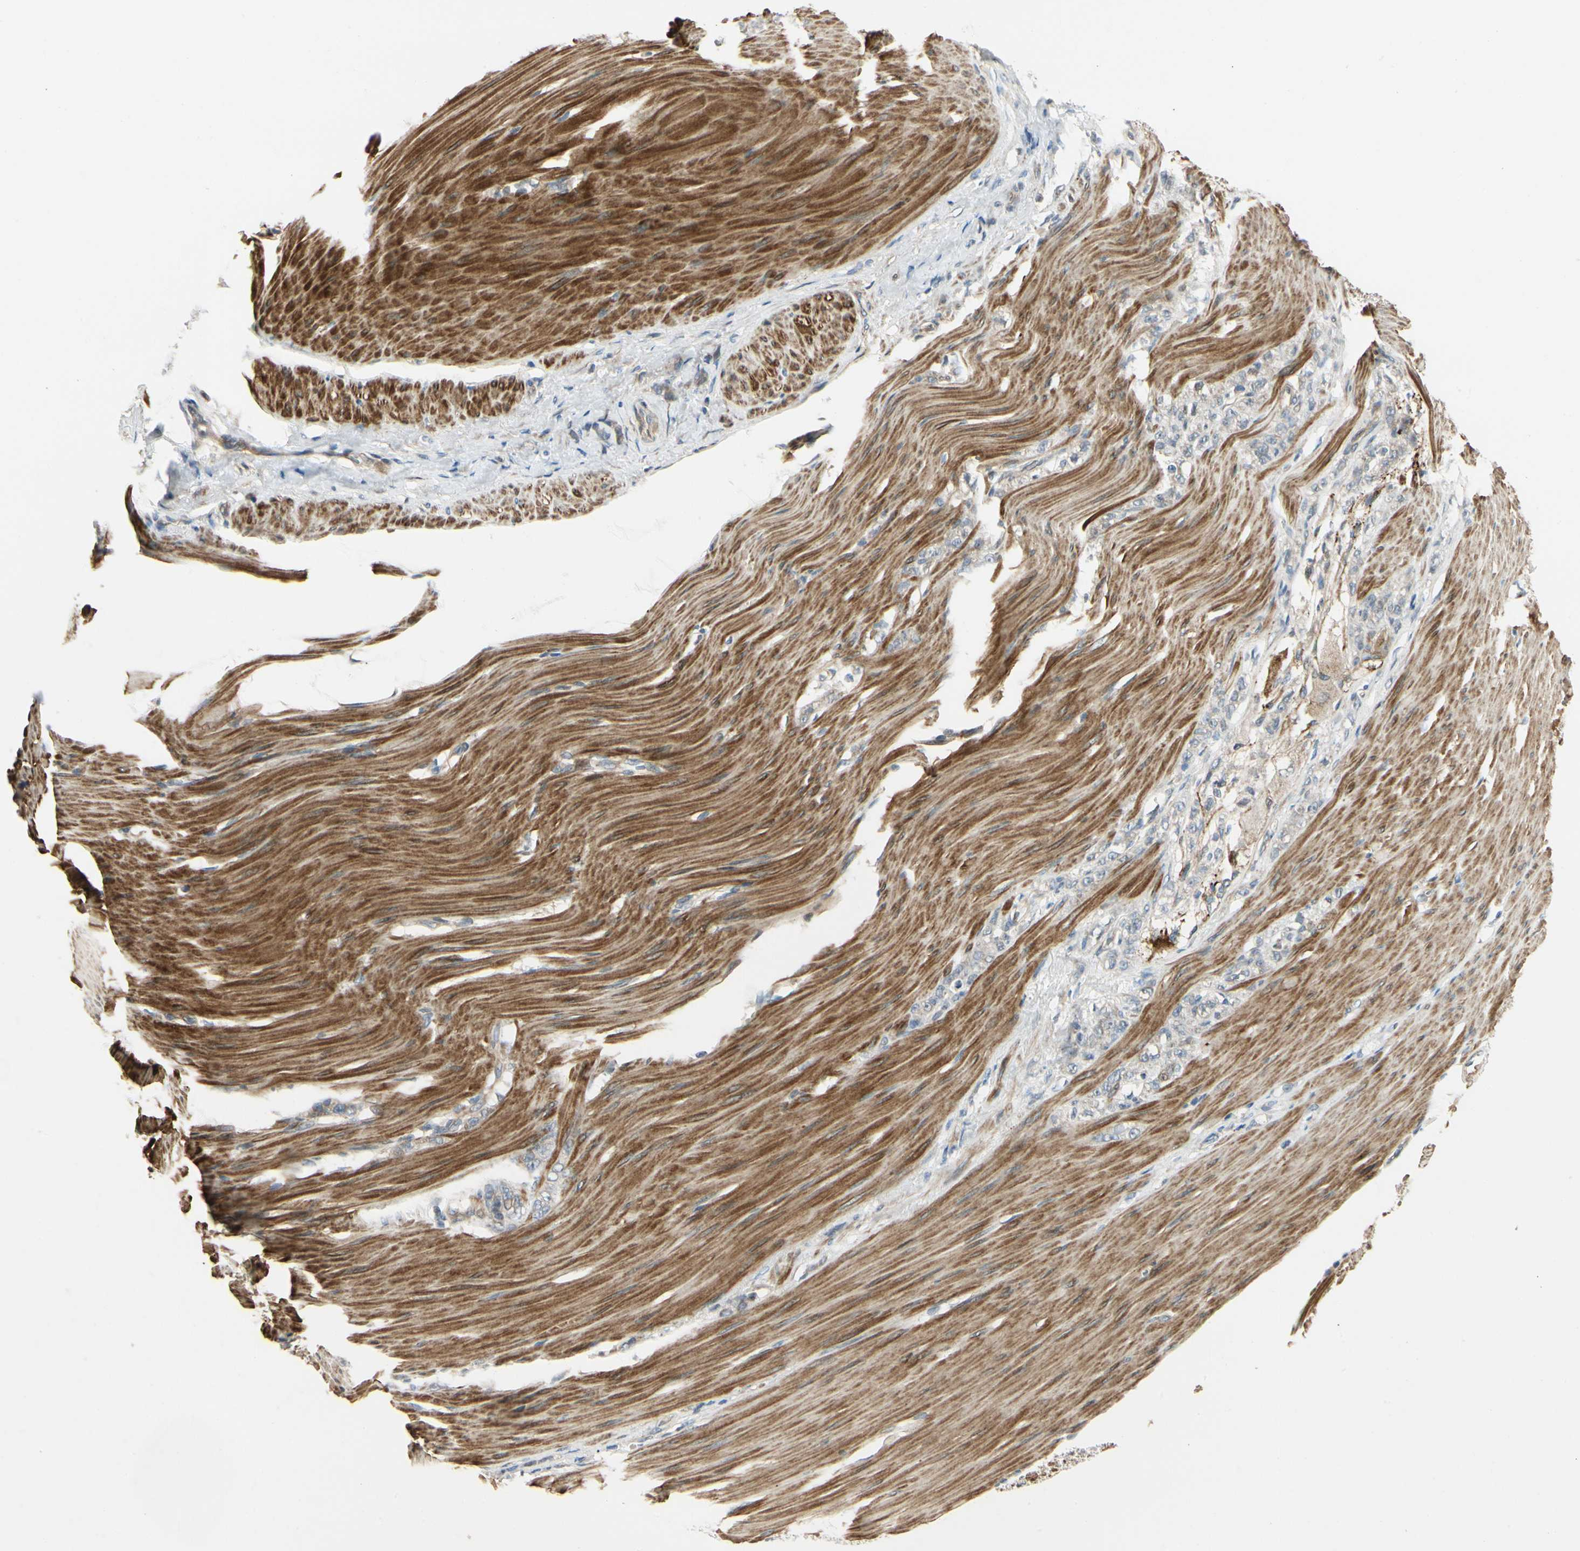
{"staining": {"intensity": "negative", "quantity": "none", "location": "none"}, "tissue": "stomach cancer", "cell_type": "Tumor cells", "image_type": "cancer", "snomed": [{"axis": "morphology", "description": "Adenocarcinoma, NOS"}, {"axis": "topography", "description": "Stomach"}], "caption": "This is an IHC photomicrograph of stomach cancer. There is no staining in tumor cells.", "gene": "P4HA3", "patient": {"sex": "male", "age": 82}}